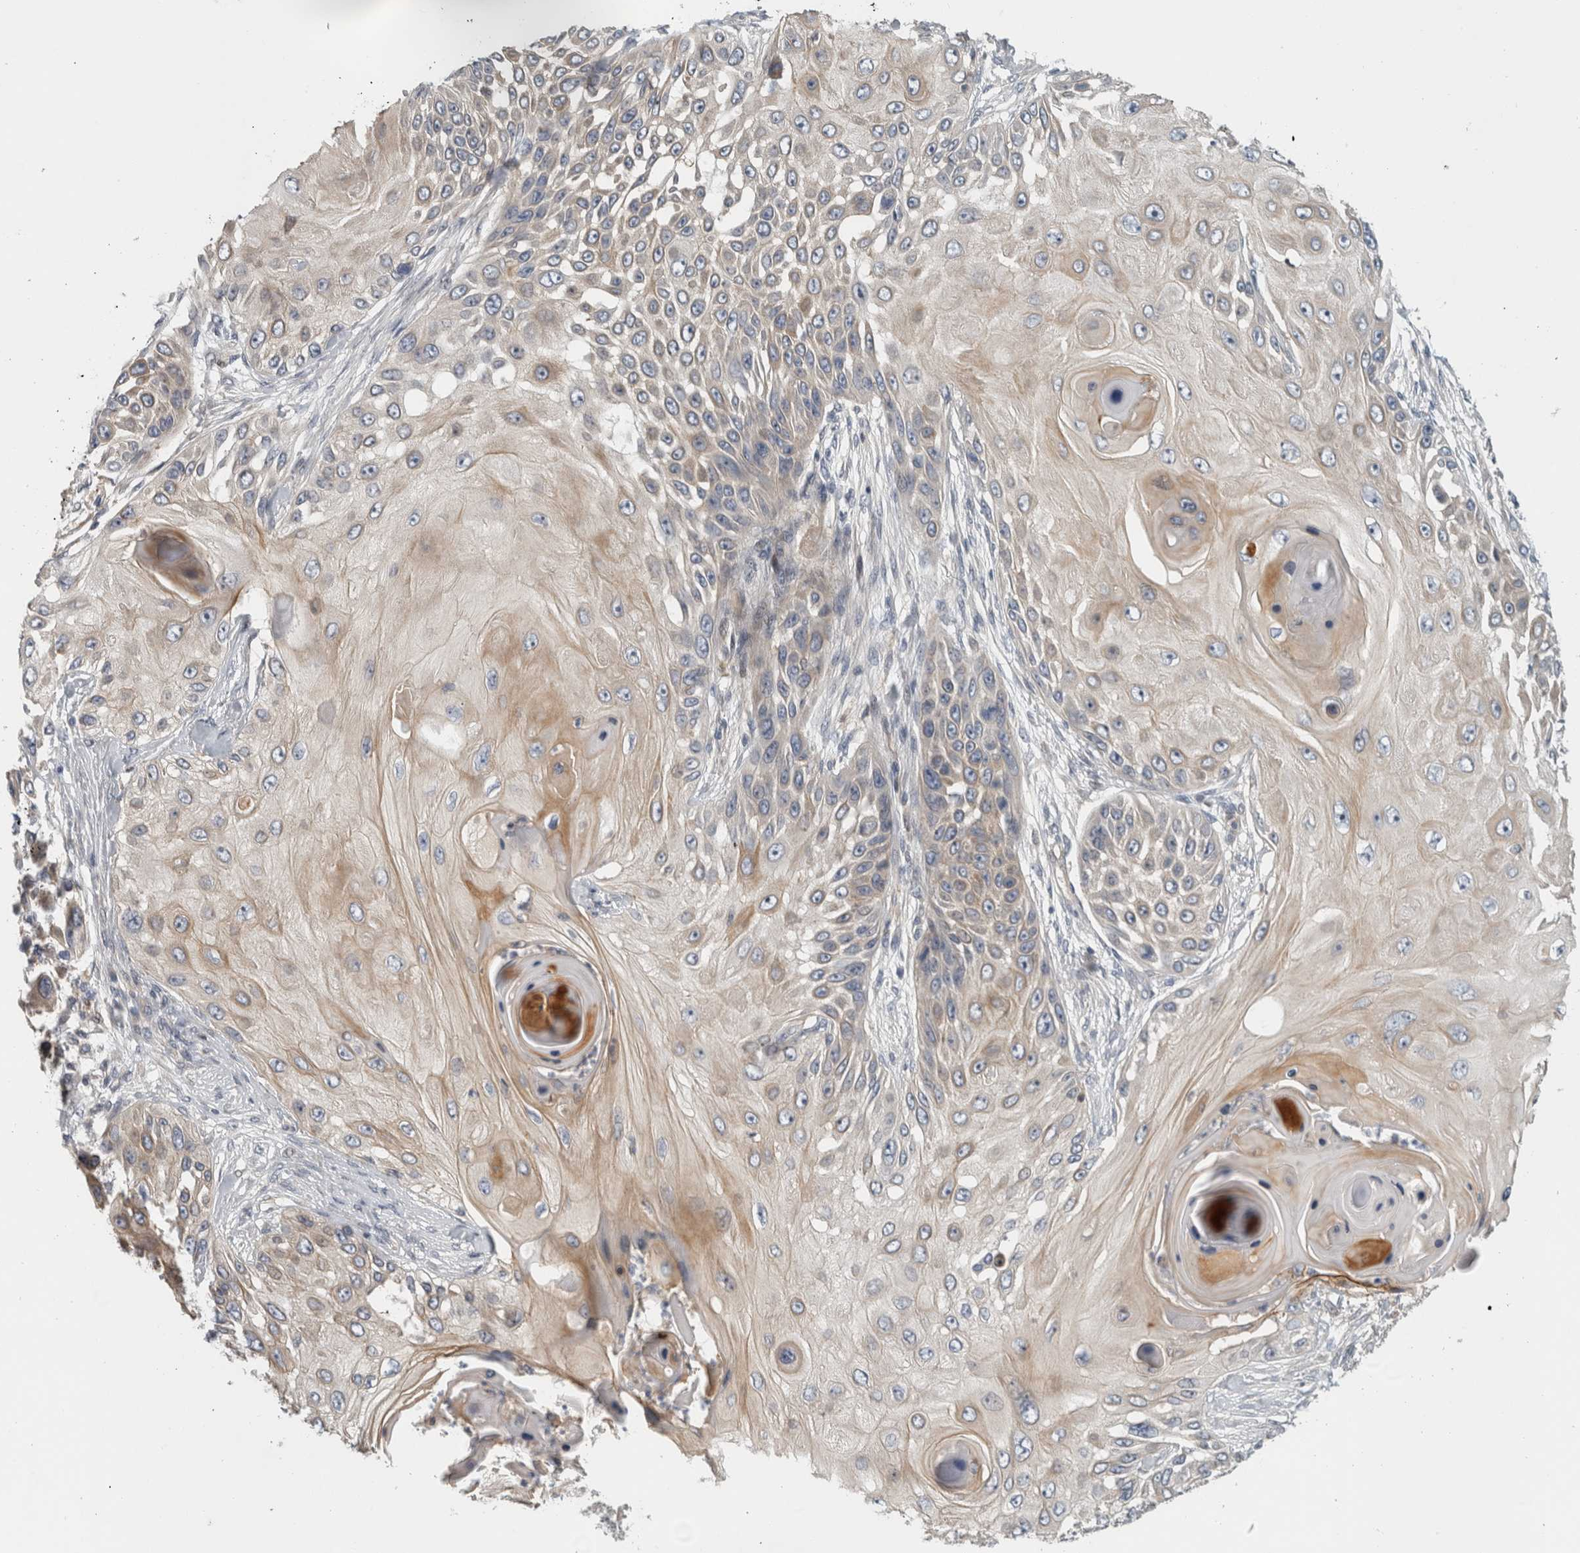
{"staining": {"intensity": "weak", "quantity": "<25%", "location": "cytoplasmic/membranous"}, "tissue": "skin cancer", "cell_type": "Tumor cells", "image_type": "cancer", "snomed": [{"axis": "morphology", "description": "Squamous cell carcinoma, NOS"}, {"axis": "topography", "description": "Skin"}], "caption": "High magnification brightfield microscopy of skin cancer (squamous cell carcinoma) stained with DAB (brown) and counterstained with hematoxylin (blue): tumor cells show no significant positivity.", "gene": "ZNF804B", "patient": {"sex": "female", "age": 44}}